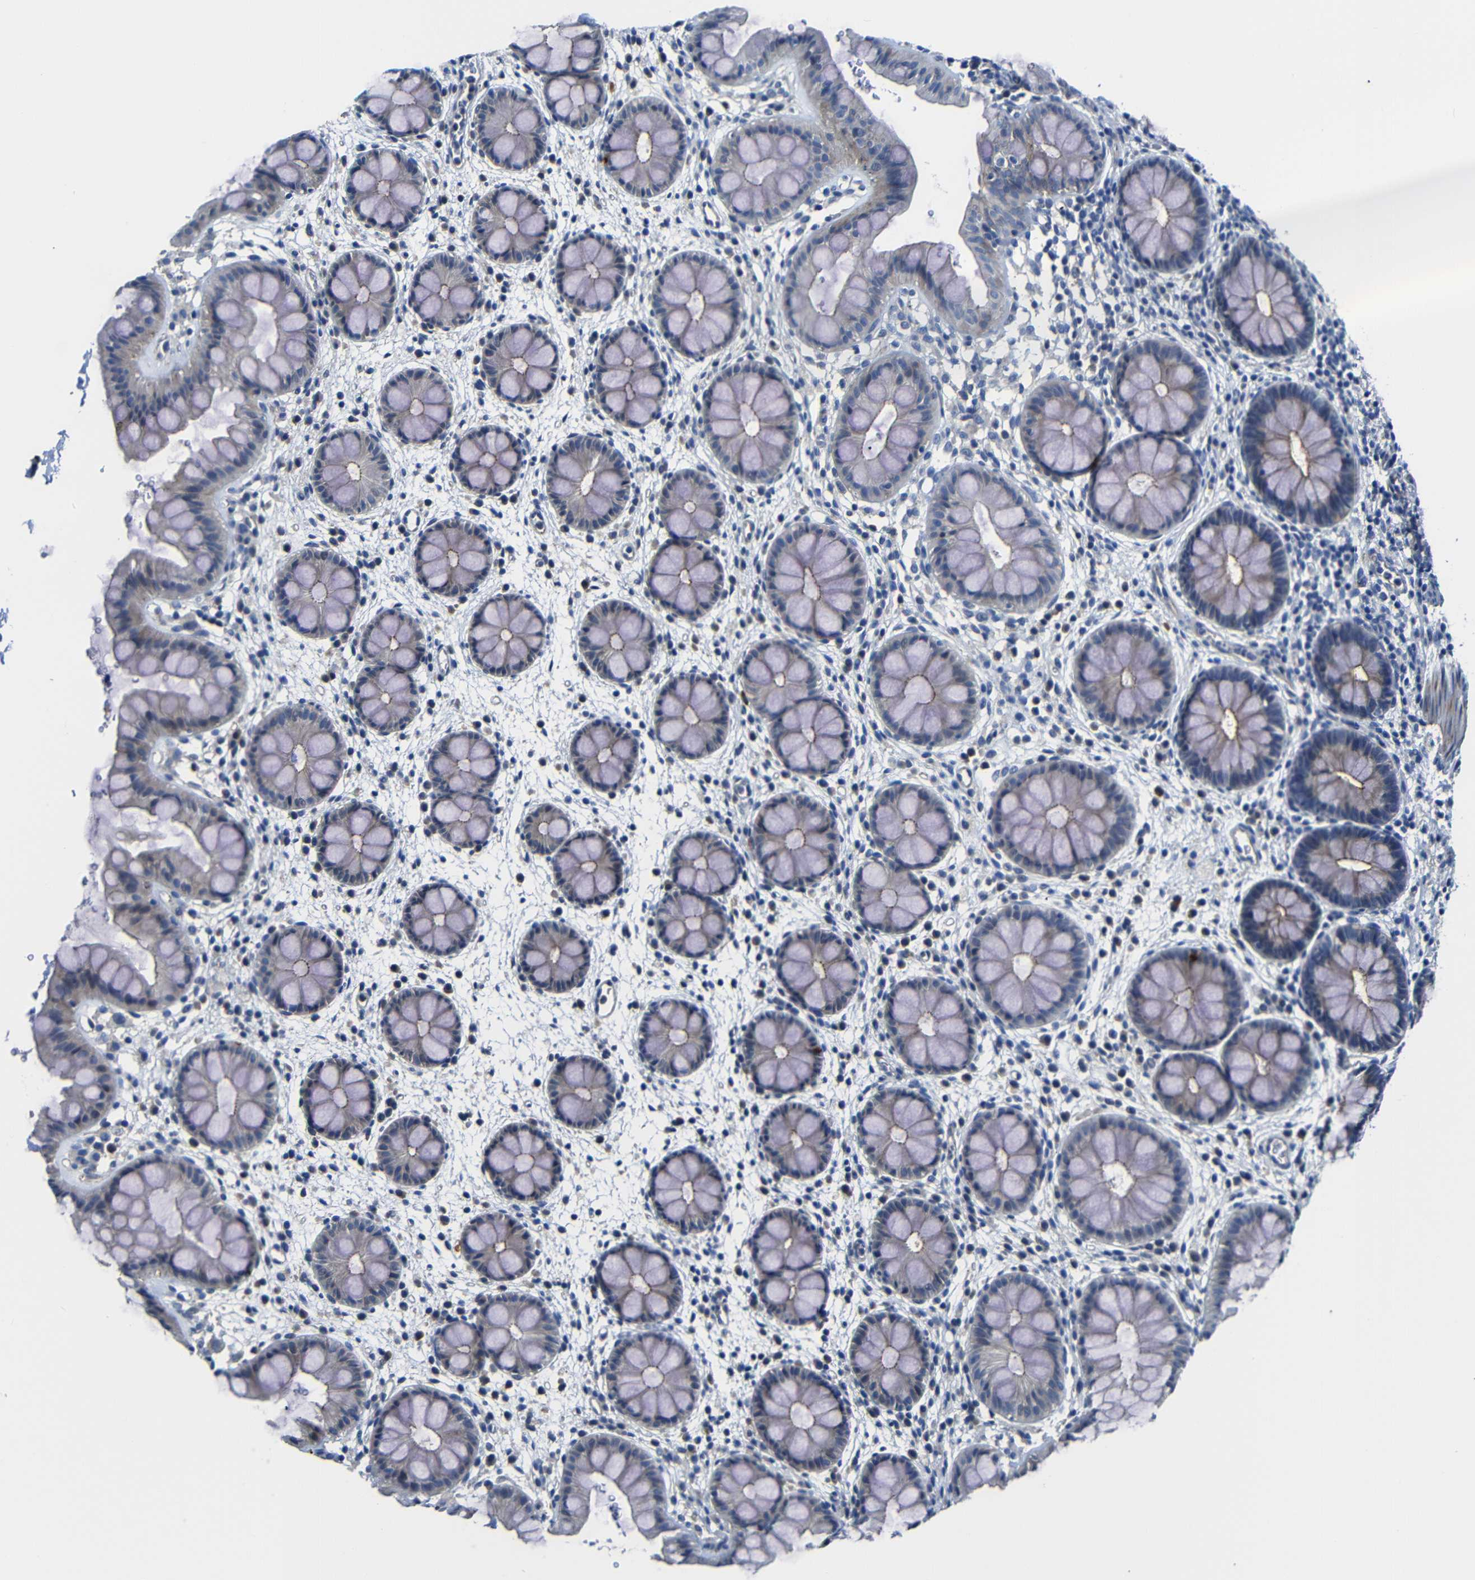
{"staining": {"intensity": "weak", "quantity": "<25%", "location": "cytoplasmic/membranous"}, "tissue": "rectum", "cell_type": "Glandular cells", "image_type": "normal", "snomed": [{"axis": "morphology", "description": "Normal tissue, NOS"}, {"axis": "topography", "description": "Rectum"}], "caption": "Glandular cells show no significant protein expression in benign rectum. The staining was performed using DAB to visualize the protein expression in brown, while the nuclei were stained in blue with hematoxylin (Magnification: 20x).", "gene": "AFDN", "patient": {"sex": "female", "age": 24}}